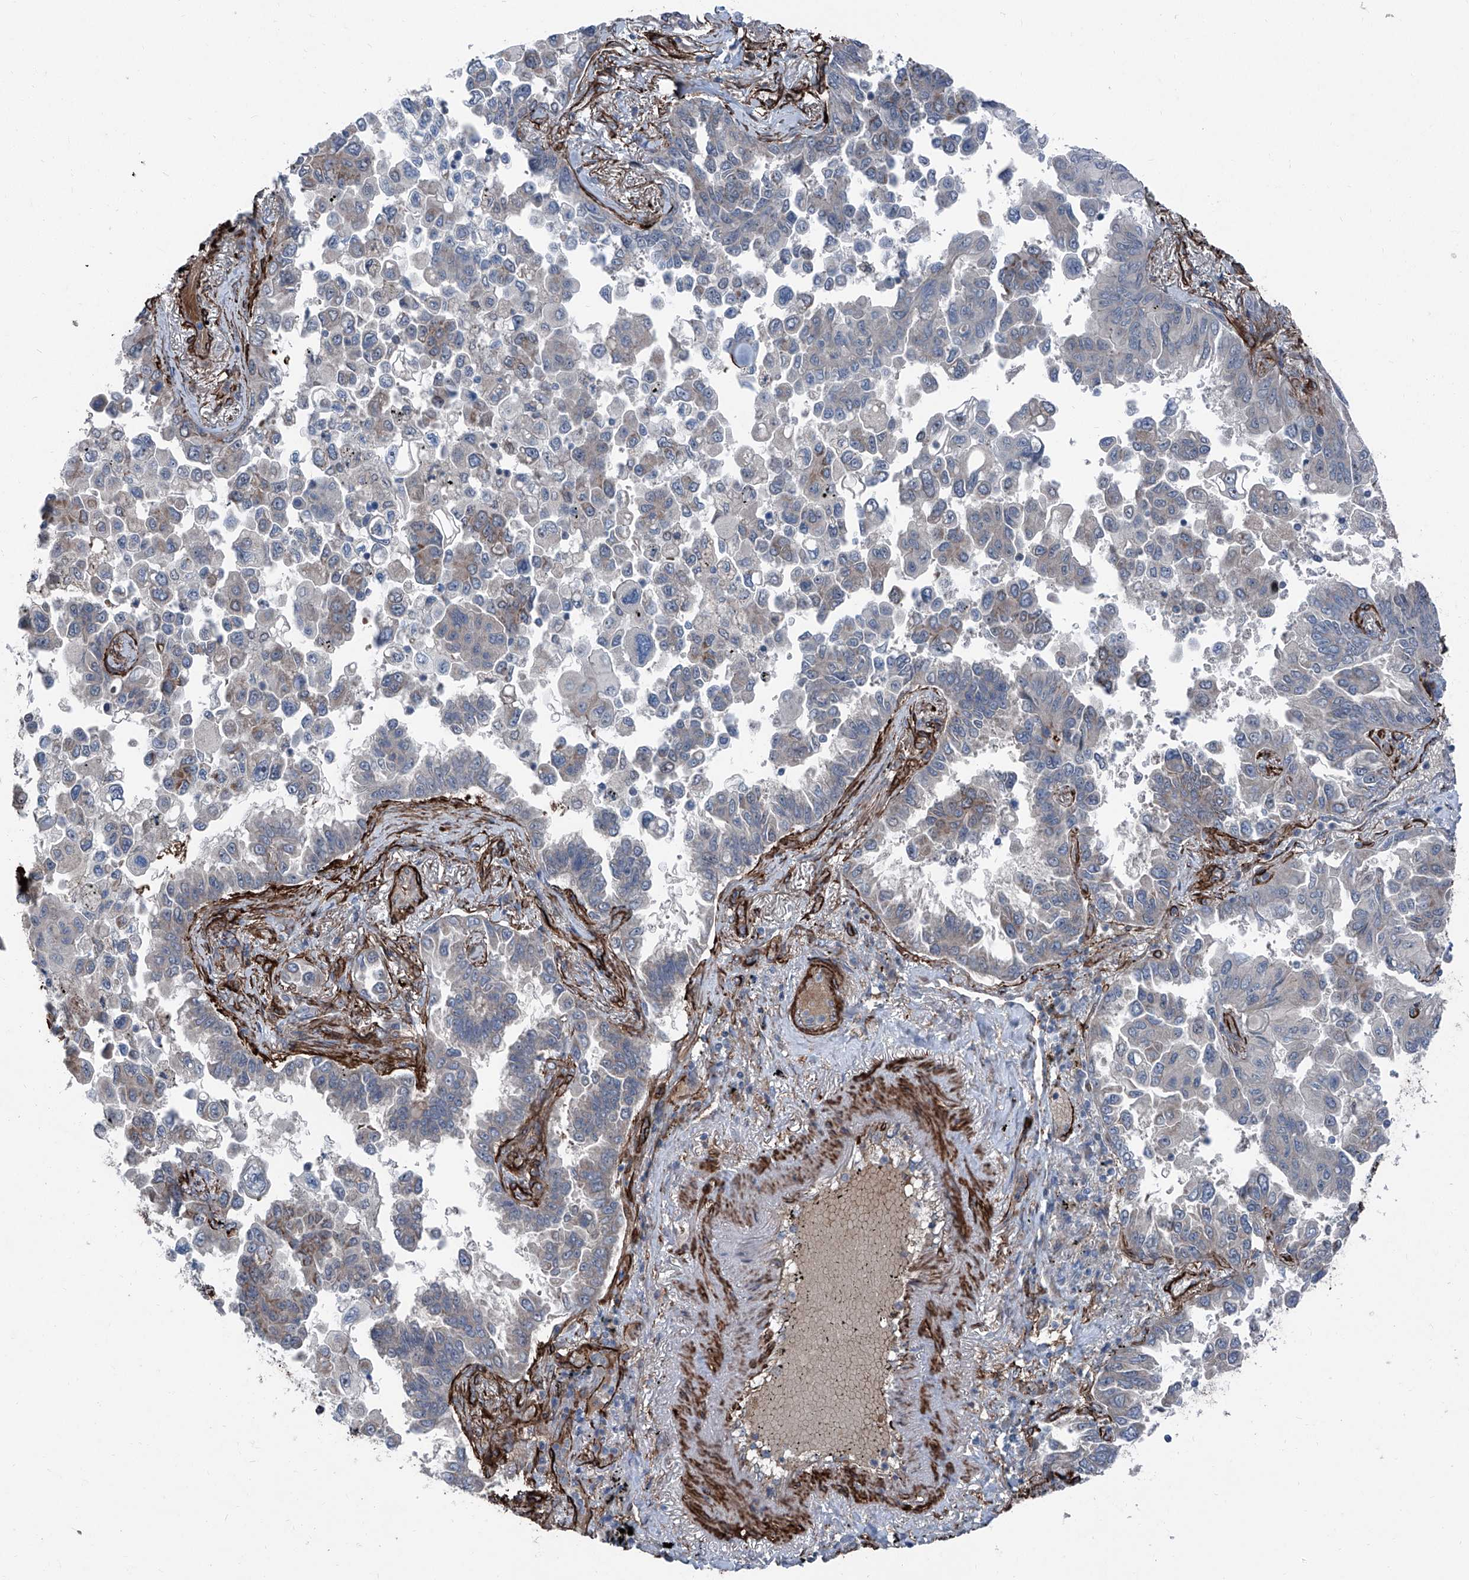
{"staining": {"intensity": "weak", "quantity": "<25%", "location": "cytoplasmic/membranous"}, "tissue": "lung cancer", "cell_type": "Tumor cells", "image_type": "cancer", "snomed": [{"axis": "morphology", "description": "Adenocarcinoma, NOS"}, {"axis": "topography", "description": "Lung"}], "caption": "DAB immunohistochemical staining of human adenocarcinoma (lung) displays no significant staining in tumor cells.", "gene": "COA7", "patient": {"sex": "female", "age": 67}}